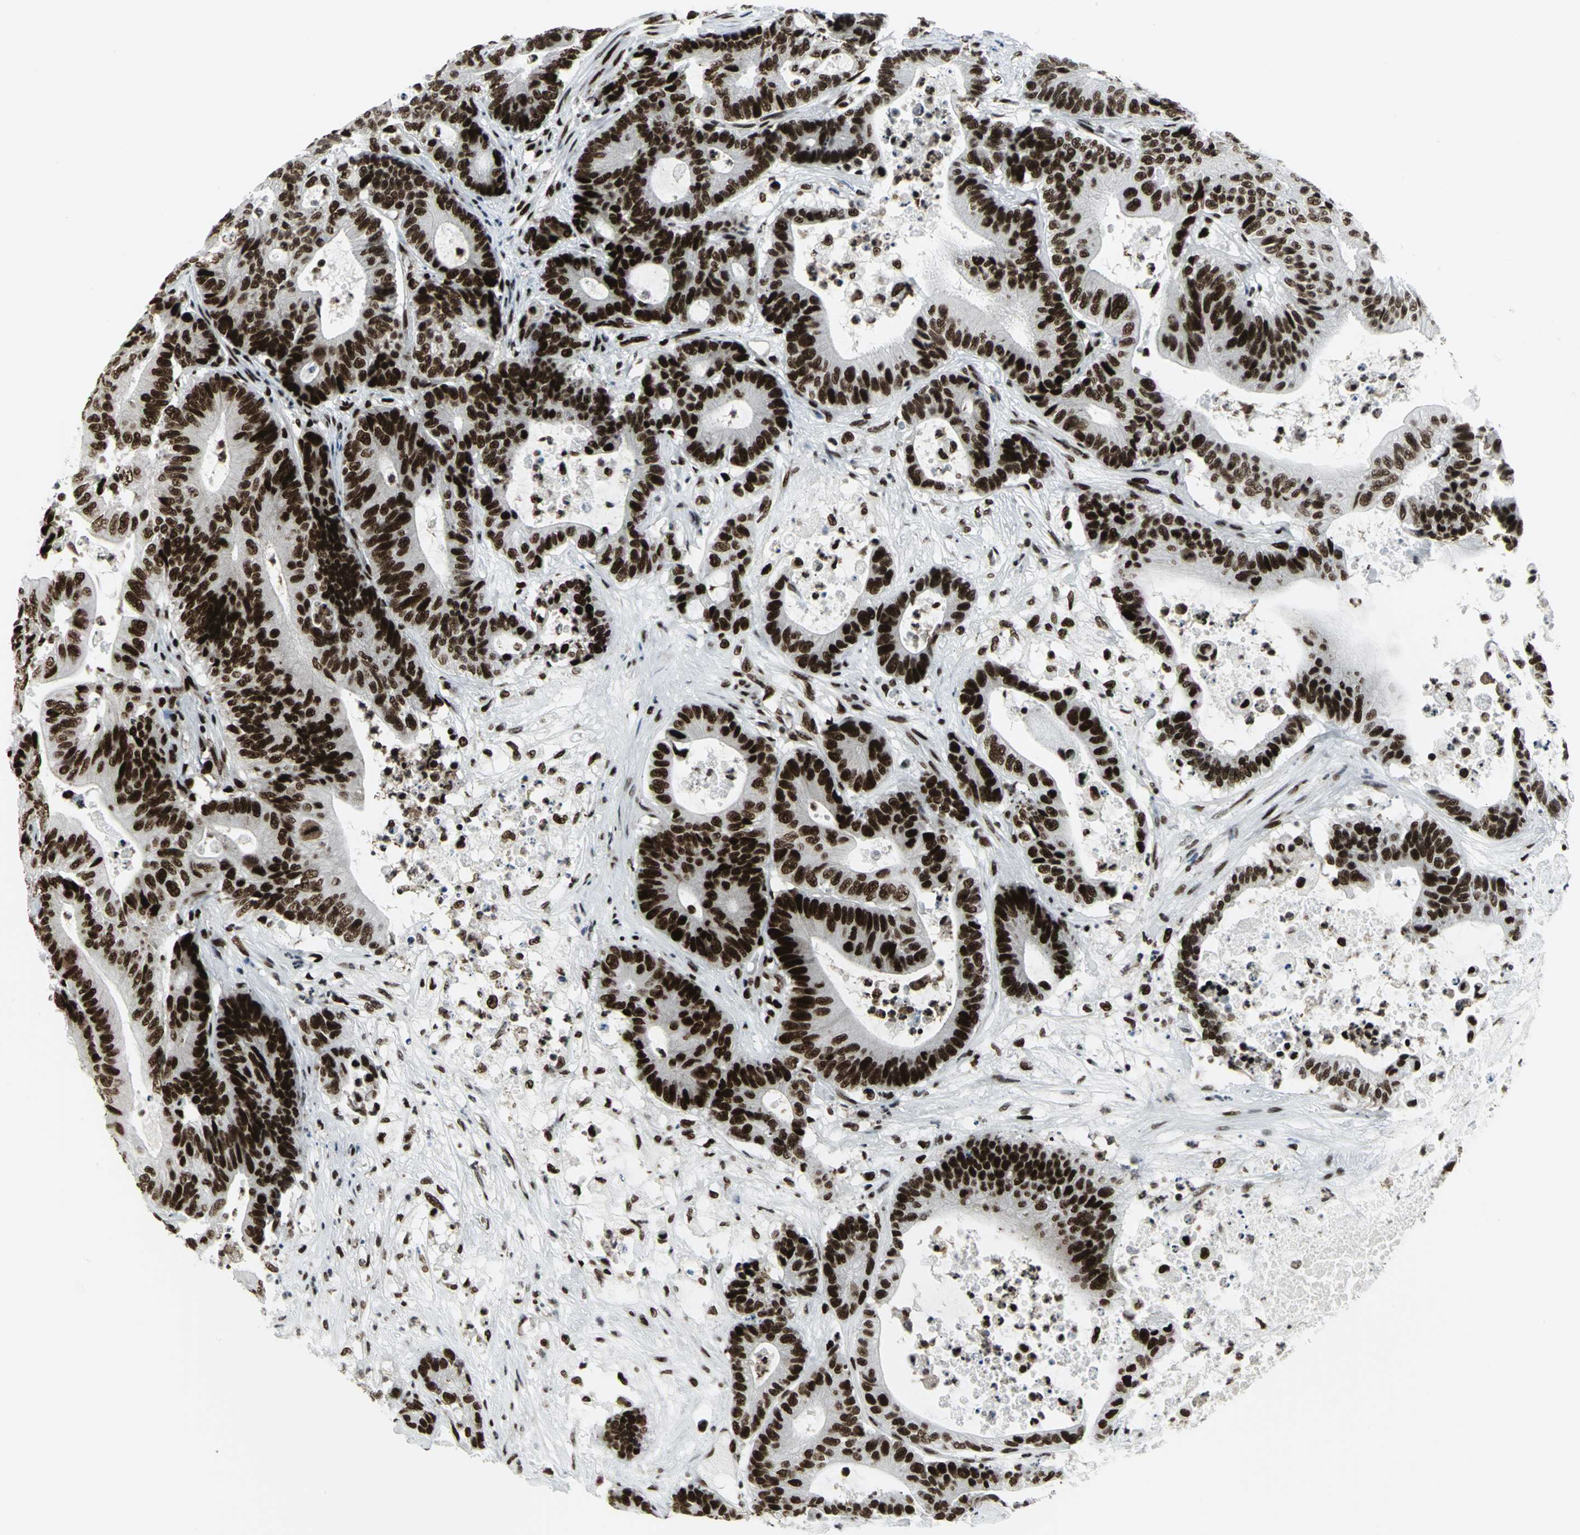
{"staining": {"intensity": "strong", "quantity": ">75%", "location": "nuclear"}, "tissue": "colorectal cancer", "cell_type": "Tumor cells", "image_type": "cancer", "snomed": [{"axis": "morphology", "description": "Adenocarcinoma, NOS"}, {"axis": "topography", "description": "Colon"}], "caption": "The image exhibits a brown stain indicating the presence of a protein in the nuclear of tumor cells in colorectal adenocarcinoma. (Stains: DAB (3,3'-diaminobenzidine) in brown, nuclei in blue, Microscopy: brightfield microscopy at high magnification).", "gene": "SMARCA4", "patient": {"sex": "female", "age": 84}}